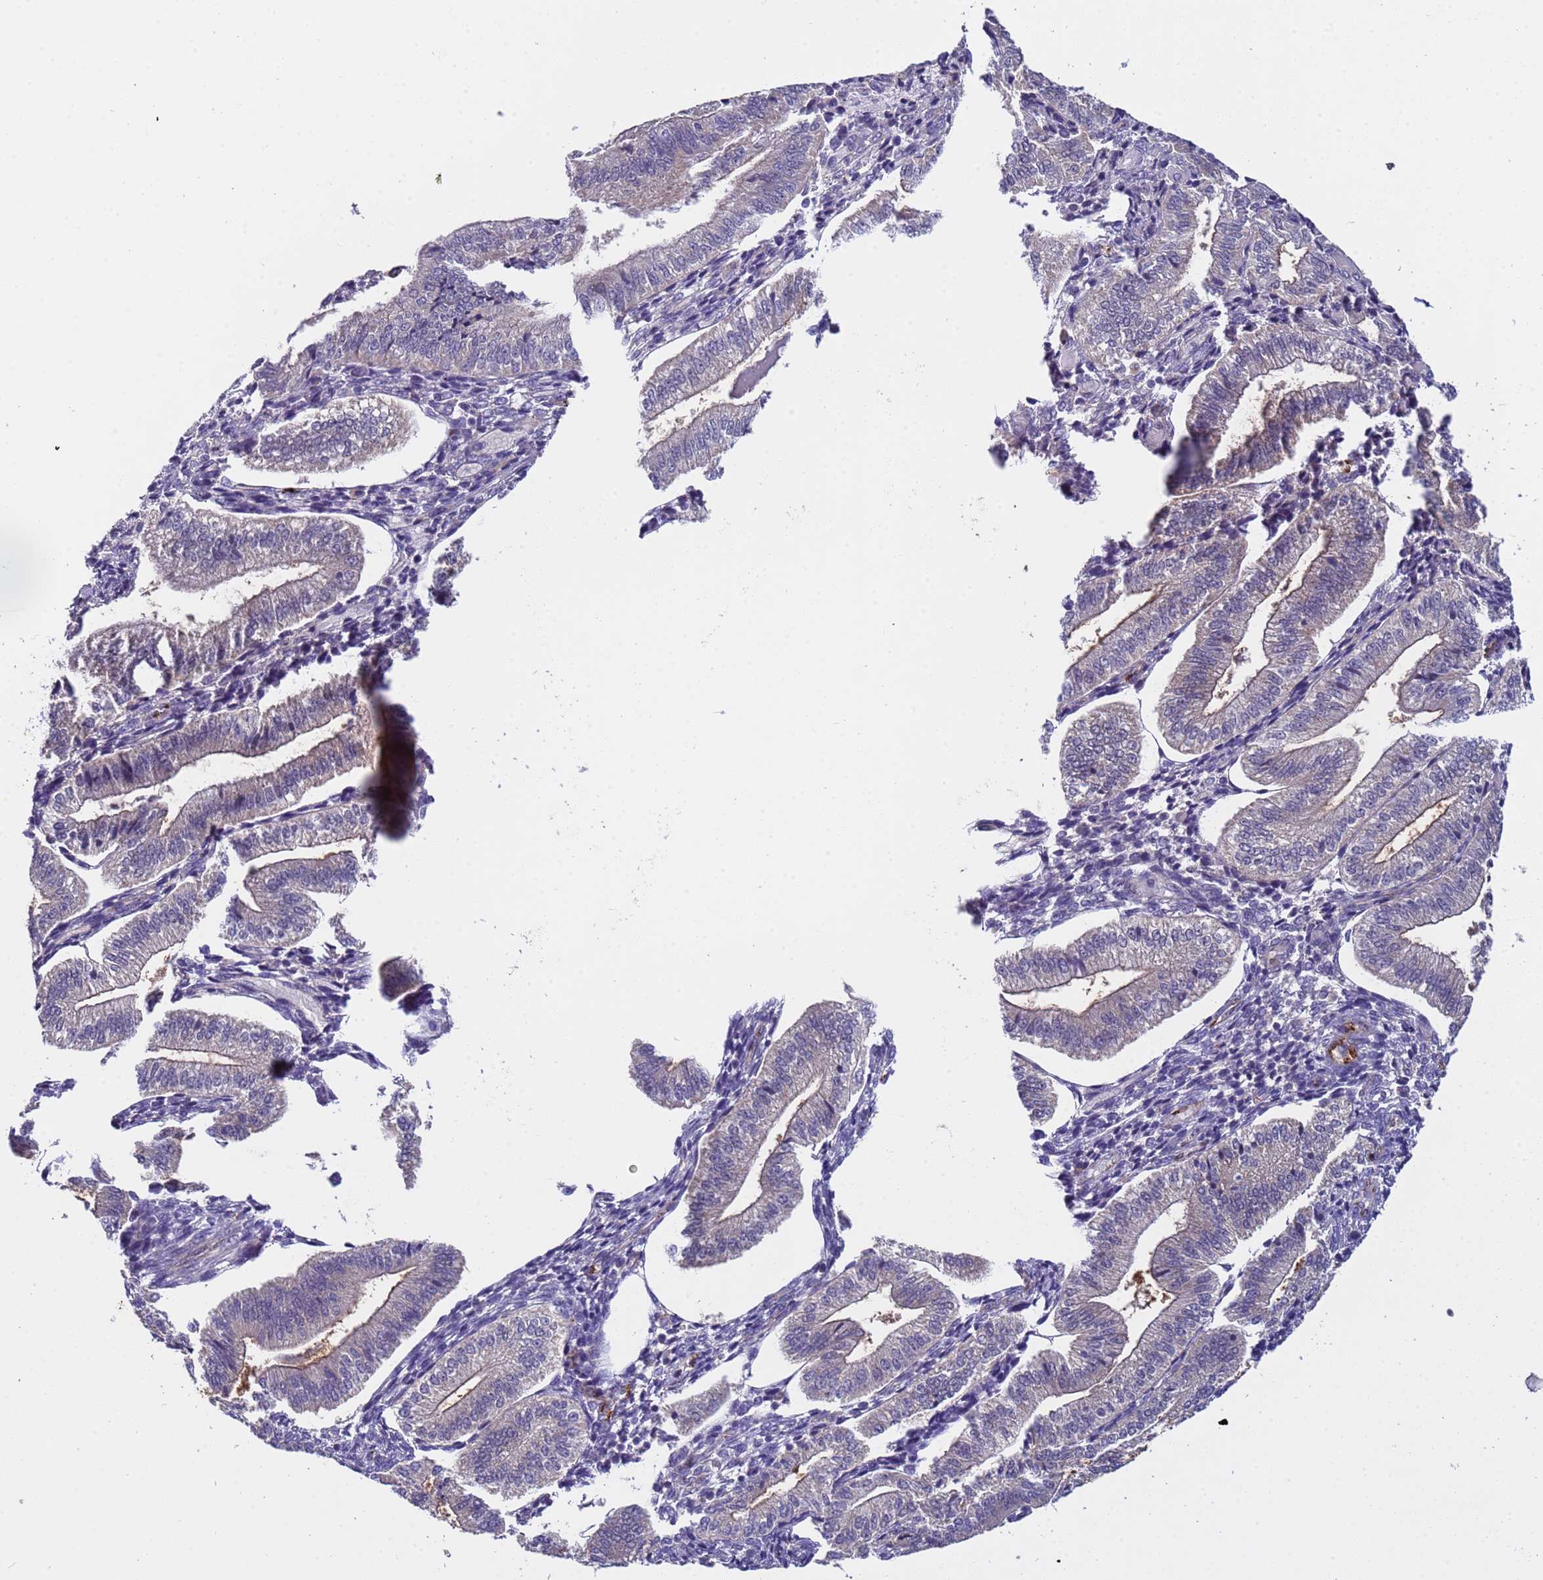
{"staining": {"intensity": "negative", "quantity": "none", "location": "none"}, "tissue": "endometrium", "cell_type": "Cells in endometrial stroma", "image_type": "normal", "snomed": [{"axis": "morphology", "description": "Normal tissue, NOS"}, {"axis": "topography", "description": "Endometrium"}], "caption": "Cells in endometrial stroma show no significant positivity in unremarkable endometrium. (Stains: DAB IHC with hematoxylin counter stain, Microscopy: brightfield microscopy at high magnification).", "gene": "ZNF248", "patient": {"sex": "female", "age": 34}}